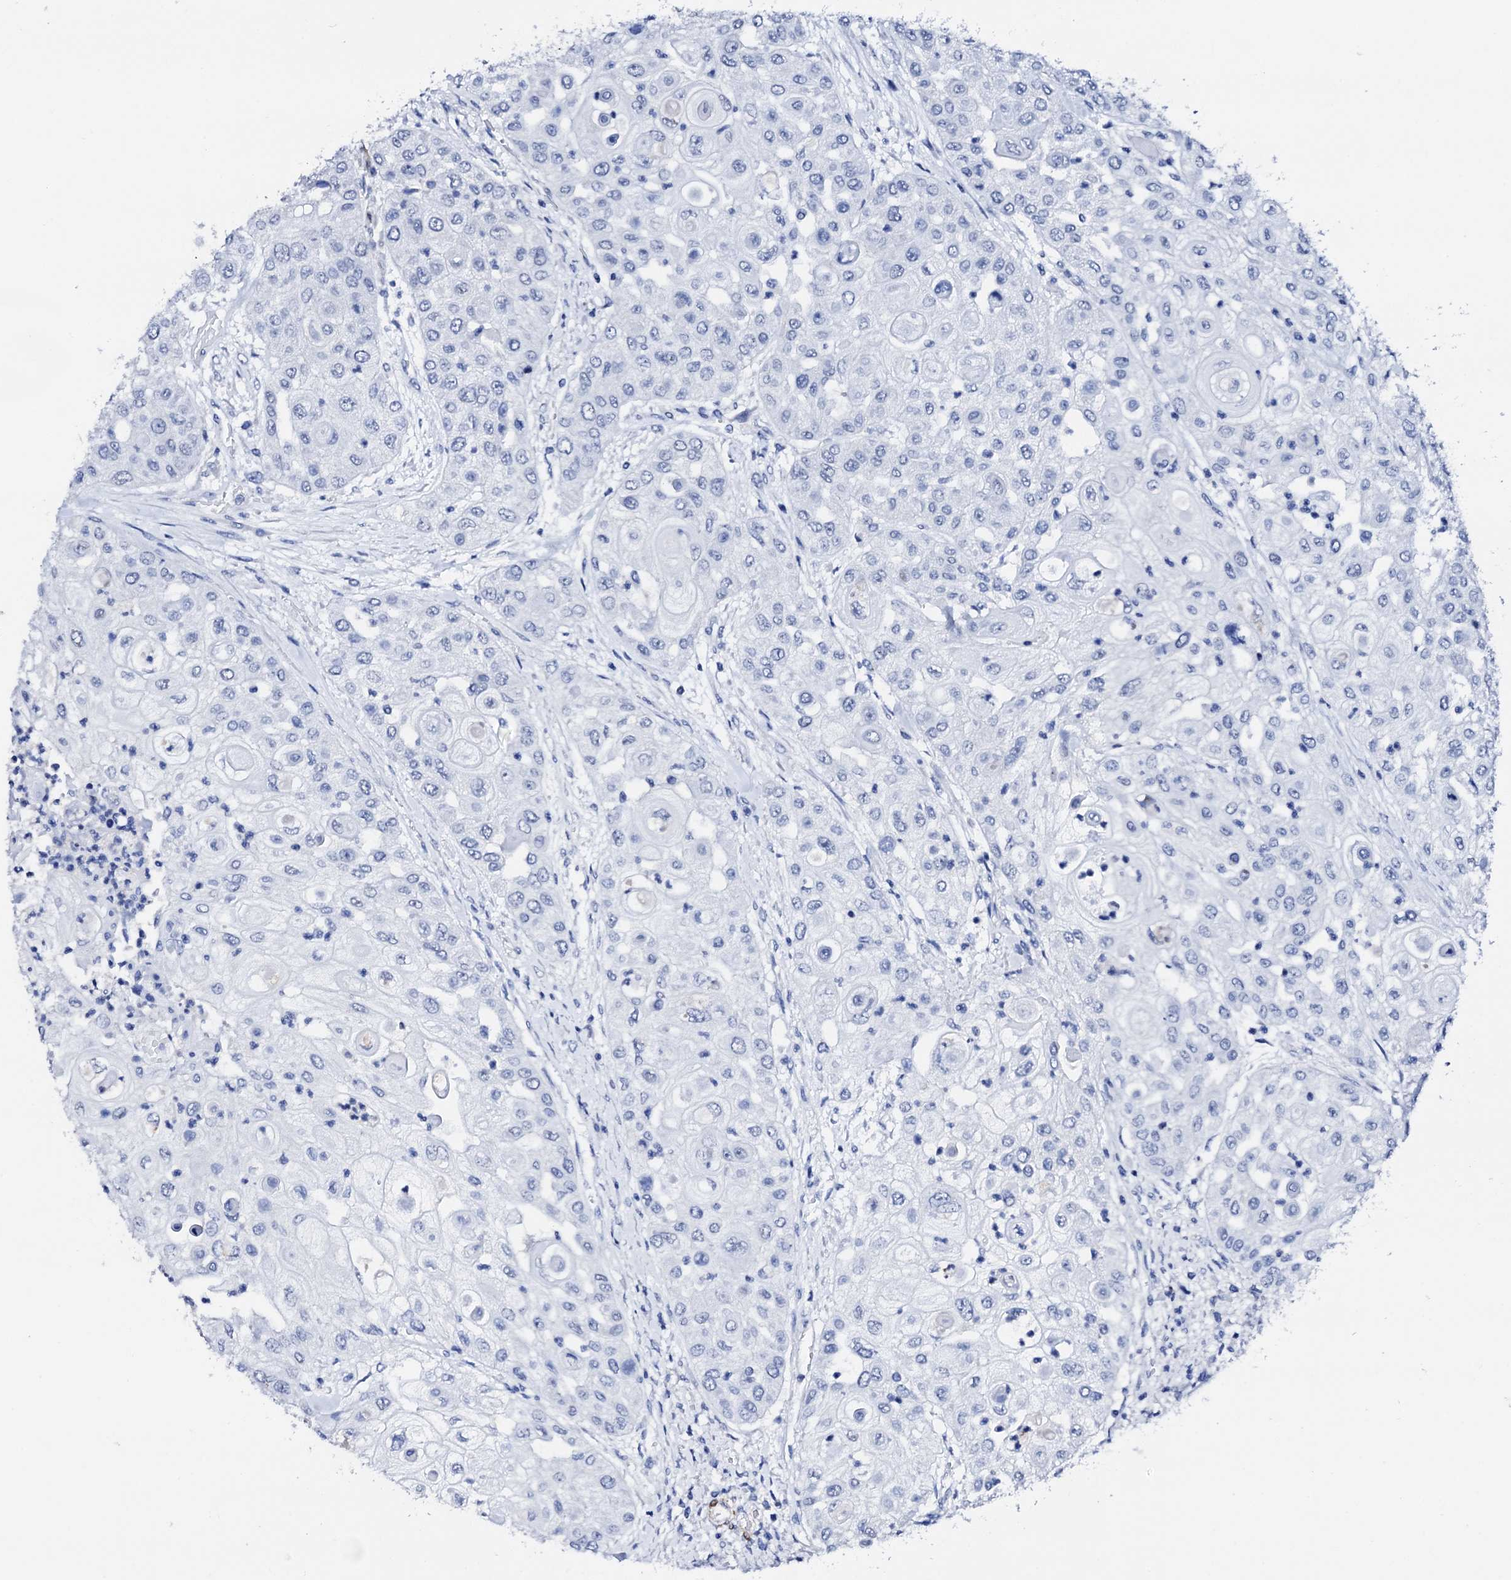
{"staining": {"intensity": "negative", "quantity": "none", "location": "none"}, "tissue": "urothelial cancer", "cell_type": "Tumor cells", "image_type": "cancer", "snomed": [{"axis": "morphology", "description": "Urothelial carcinoma, High grade"}, {"axis": "topography", "description": "Urinary bladder"}], "caption": "High-grade urothelial carcinoma was stained to show a protein in brown. There is no significant positivity in tumor cells. The staining was performed using DAB to visualize the protein expression in brown, while the nuclei were stained in blue with hematoxylin (Magnification: 20x).", "gene": "NRIP2", "patient": {"sex": "female", "age": 79}}